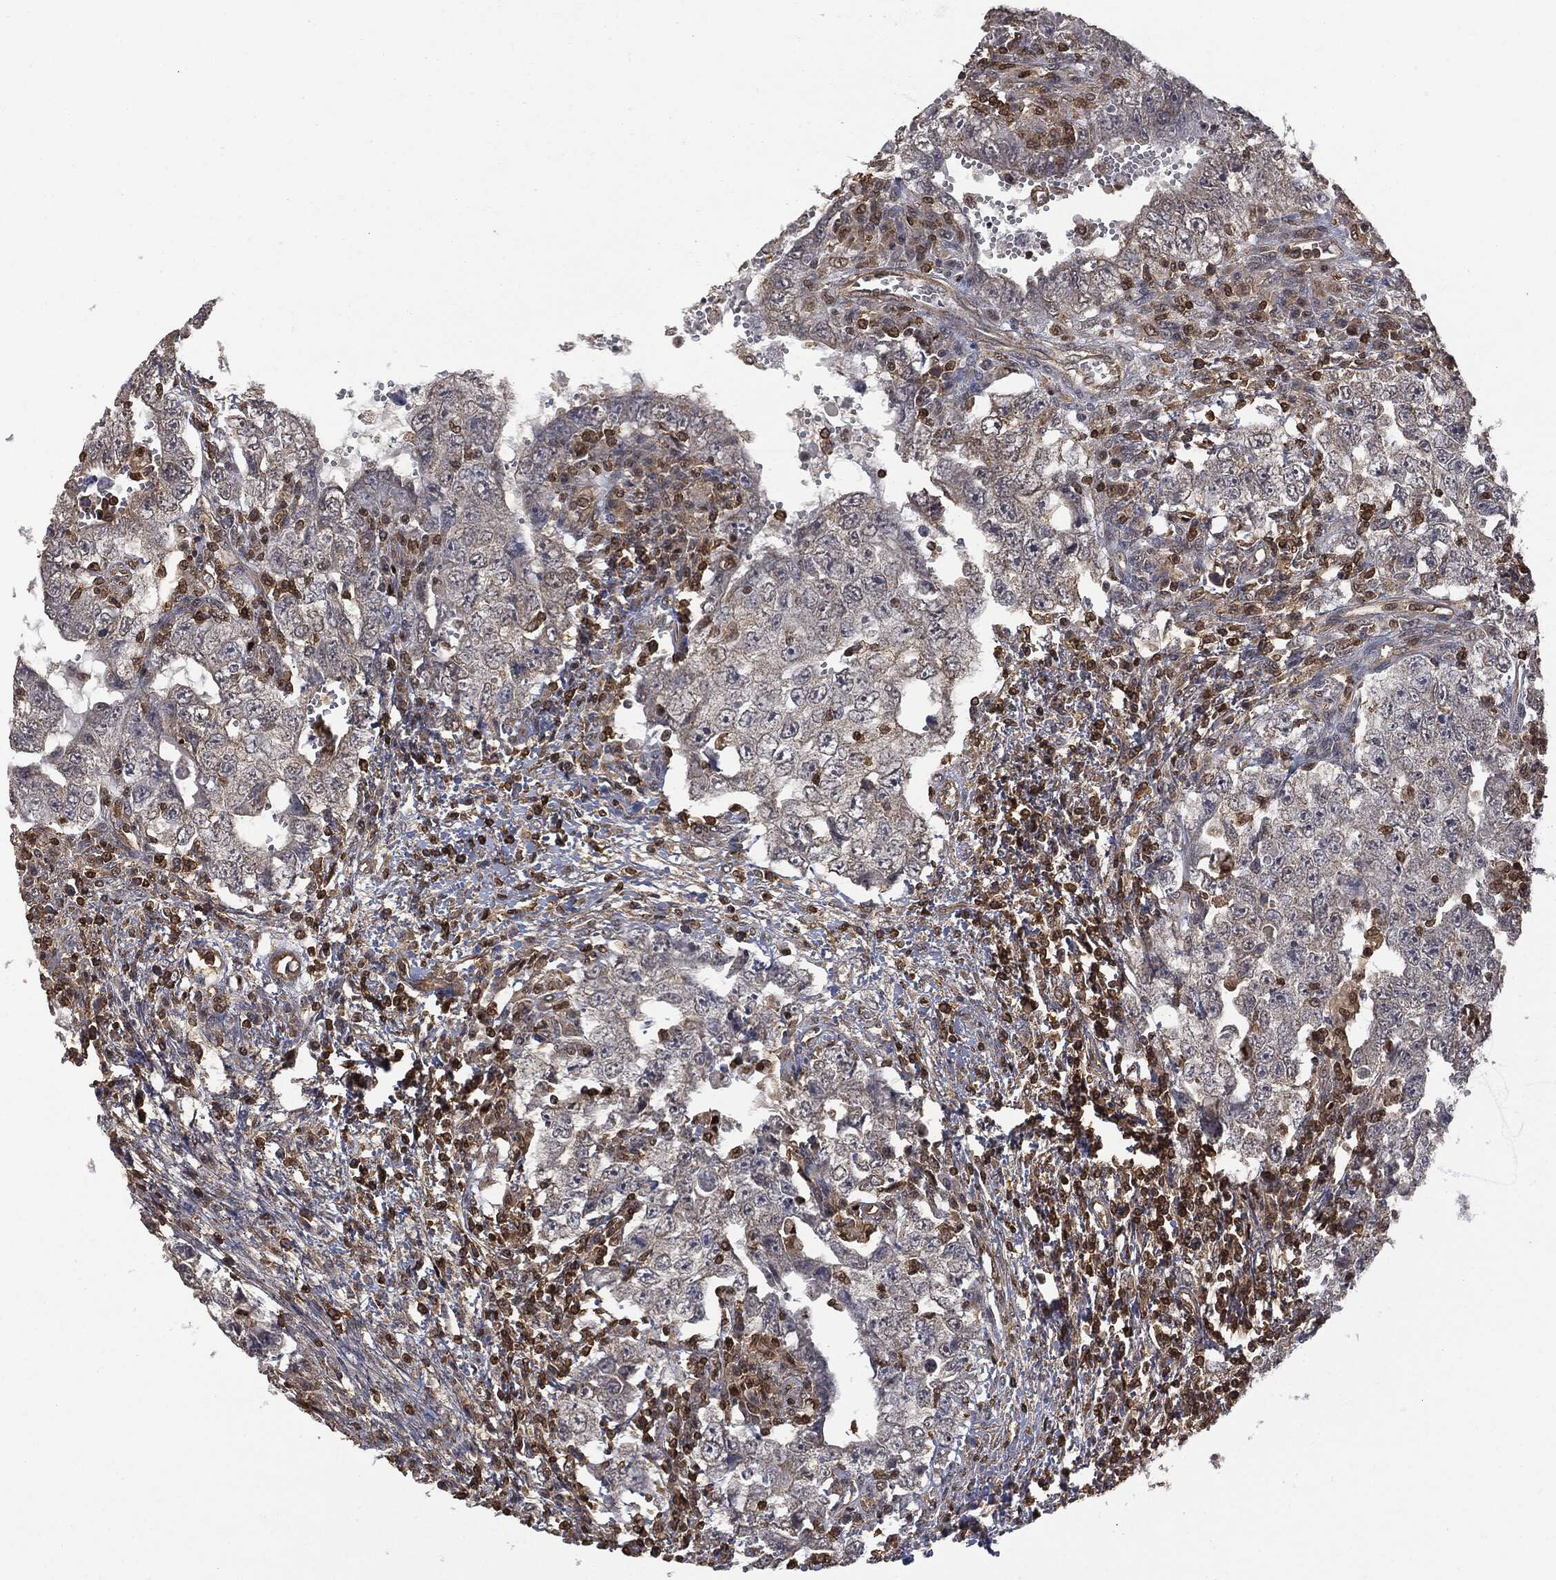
{"staining": {"intensity": "negative", "quantity": "none", "location": "none"}, "tissue": "testis cancer", "cell_type": "Tumor cells", "image_type": "cancer", "snomed": [{"axis": "morphology", "description": "Carcinoma, Embryonal, NOS"}, {"axis": "topography", "description": "Testis"}], "caption": "Testis cancer (embryonal carcinoma) stained for a protein using immunohistochemistry shows no staining tumor cells.", "gene": "PSMB10", "patient": {"sex": "male", "age": 26}}